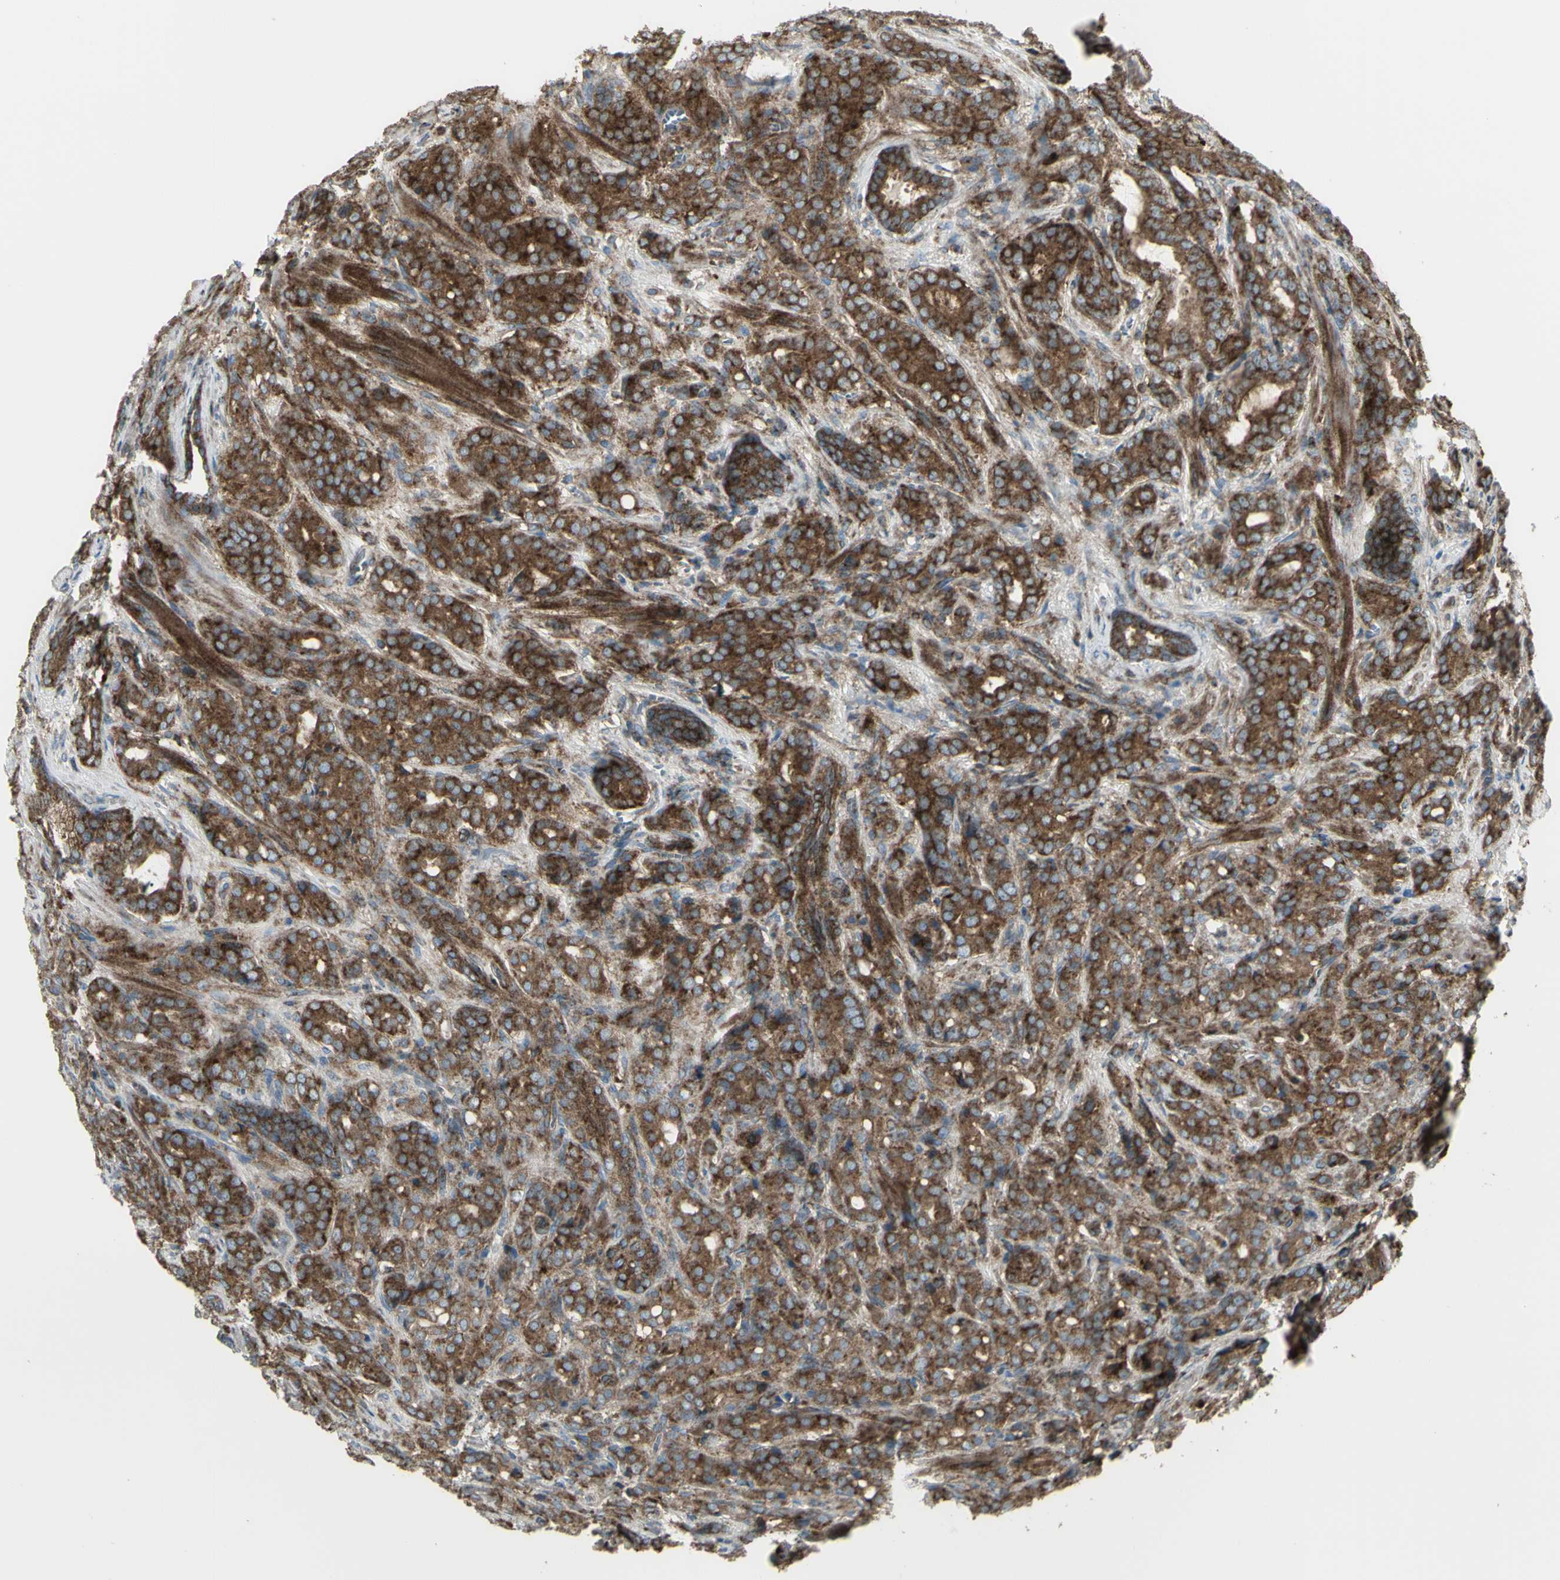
{"staining": {"intensity": "strong", "quantity": ">75%", "location": "cytoplasmic/membranous"}, "tissue": "prostate cancer", "cell_type": "Tumor cells", "image_type": "cancer", "snomed": [{"axis": "morphology", "description": "Adenocarcinoma, High grade"}, {"axis": "topography", "description": "Prostate"}], "caption": "An image showing strong cytoplasmic/membranous staining in about >75% of tumor cells in prostate adenocarcinoma (high-grade), as visualized by brown immunohistochemical staining.", "gene": "NAPA", "patient": {"sex": "male", "age": 64}}